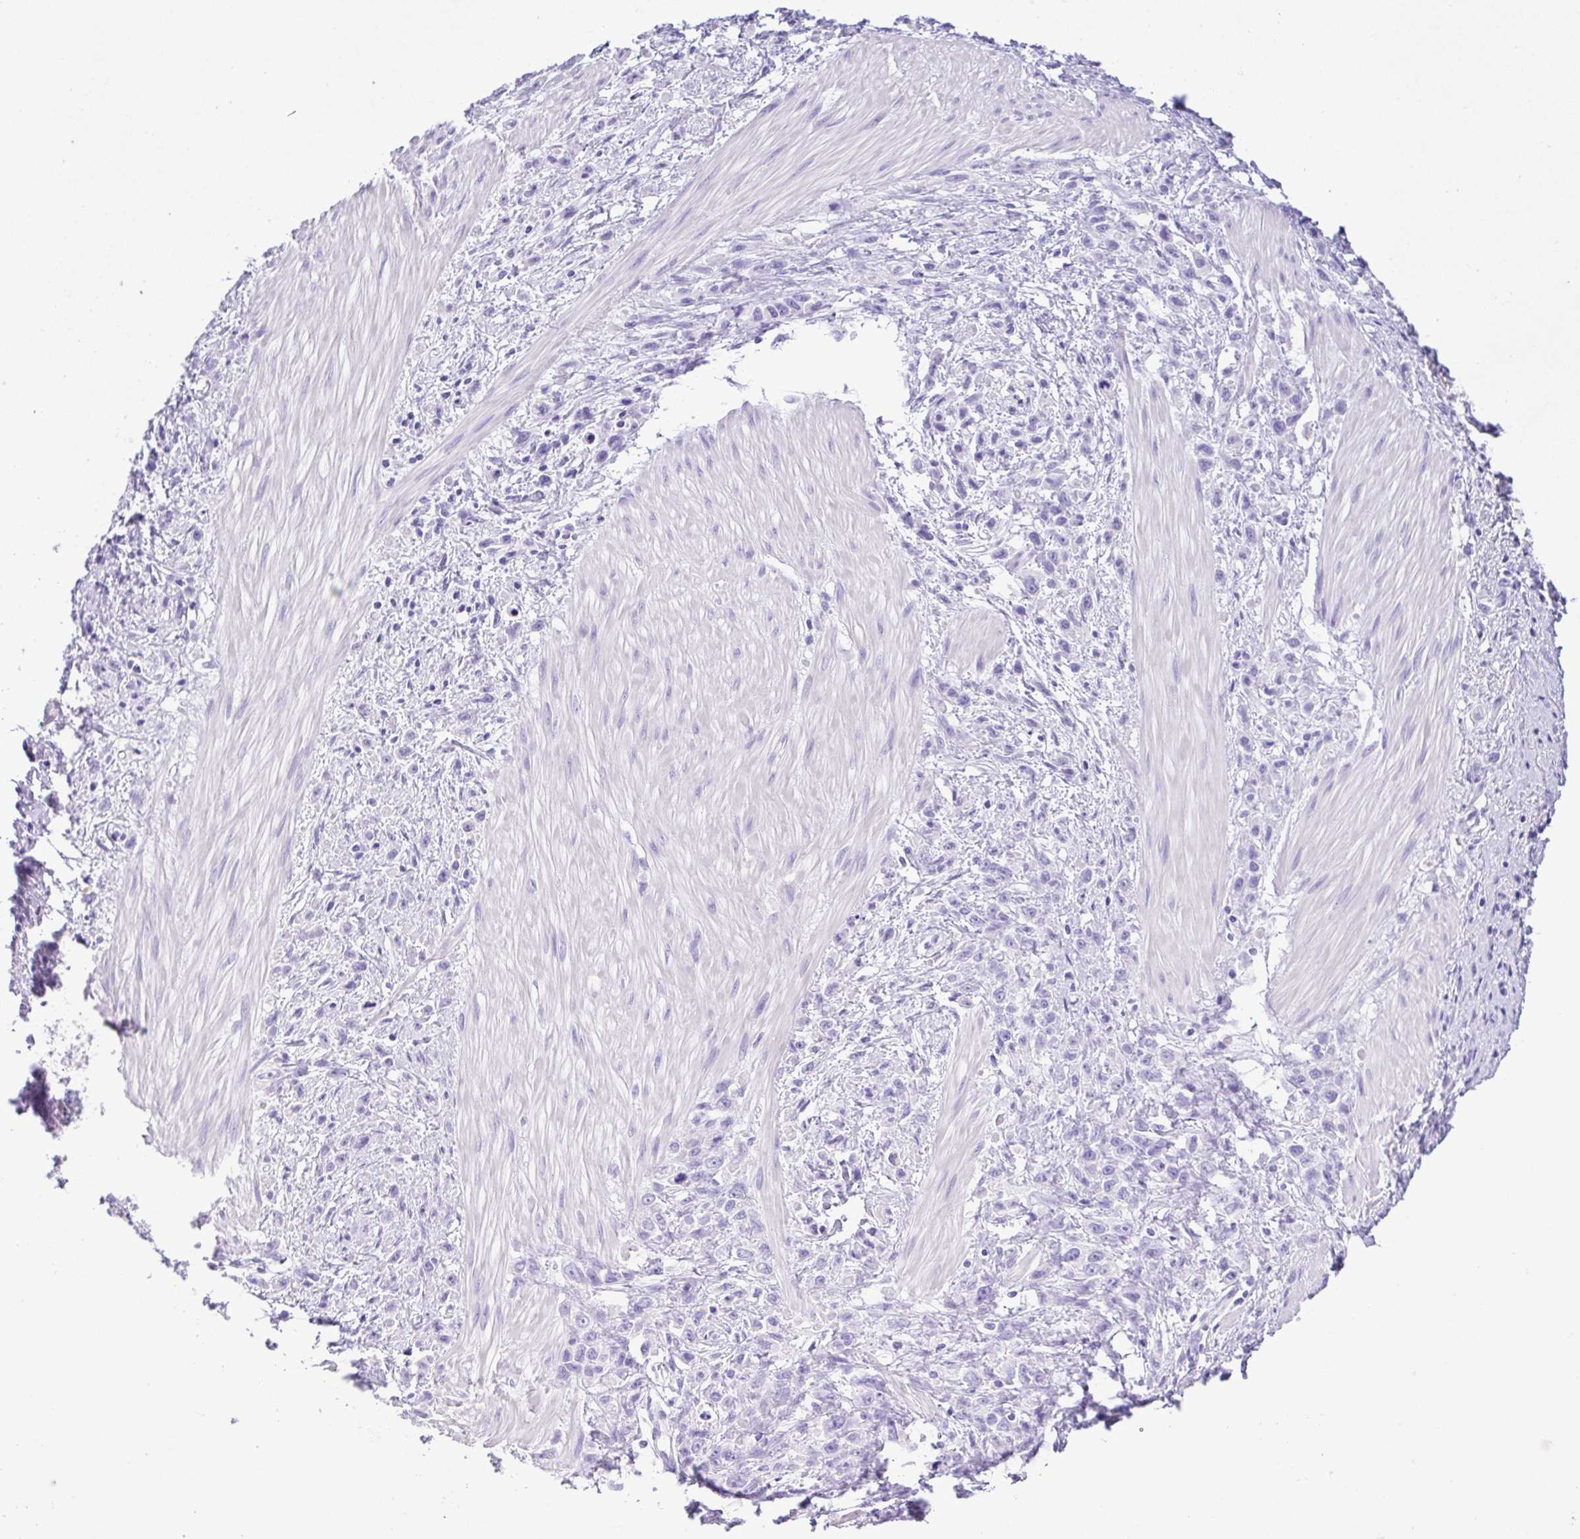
{"staining": {"intensity": "negative", "quantity": "none", "location": "none"}, "tissue": "stomach cancer", "cell_type": "Tumor cells", "image_type": "cancer", "snomed": [{"axis": "morphology", "description": "Adenocarcinoma, NOS"}, {"axis": "topography", "description": "Stomach"}], "caption": "DAB immunohistochemical staining of human stomach cancer exhibits no significant positivity in tumor cells. (Brightfield microscopy of DAB (3,3'-diaminobenzidine) immunohistochemistry (IHC) at high magnification).", "gene": "OVGP1", "patient": {"sex": "male", "age": 47}}